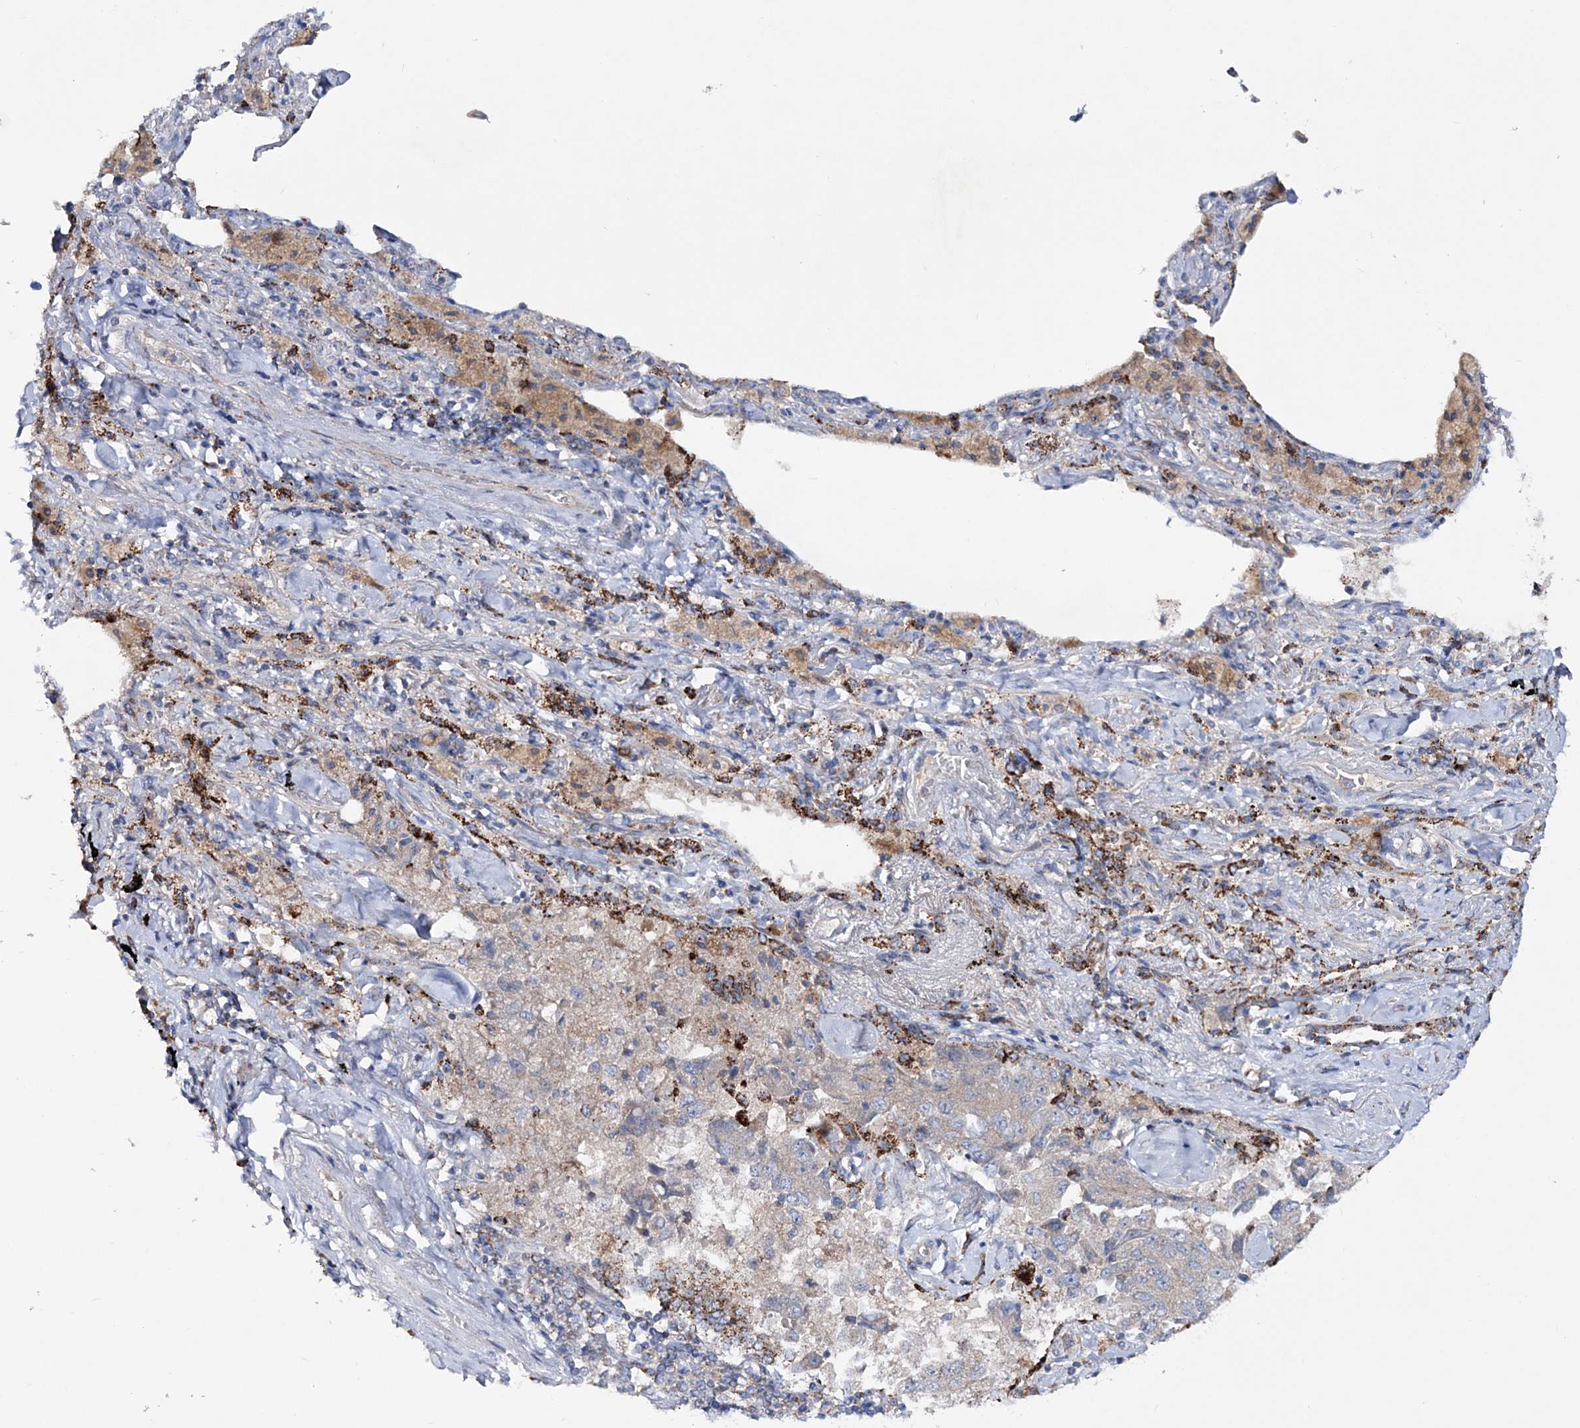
{"staining": {"intensity": "negative", "quantity": "none", "location": "none"}, "tissue": "lung cancer", "cell_type": "Tumor cells", "image_type": "cancer", "snomed": [{"axis": "morphology", "description": "Adenocarcinoma, NOS"}, {"axis": "topography", "description": "Lung"}], "caption": "DAB (3,3'-diaminobenzidine) immunohistochemical staining of lung cancer (adenocarcinoma) shows no significant expression in tumor cells. (IHC, brightfield microscopy, high magnification).", "gene": "NGLY1", "patient": {"sex": "female", "age": 51}}